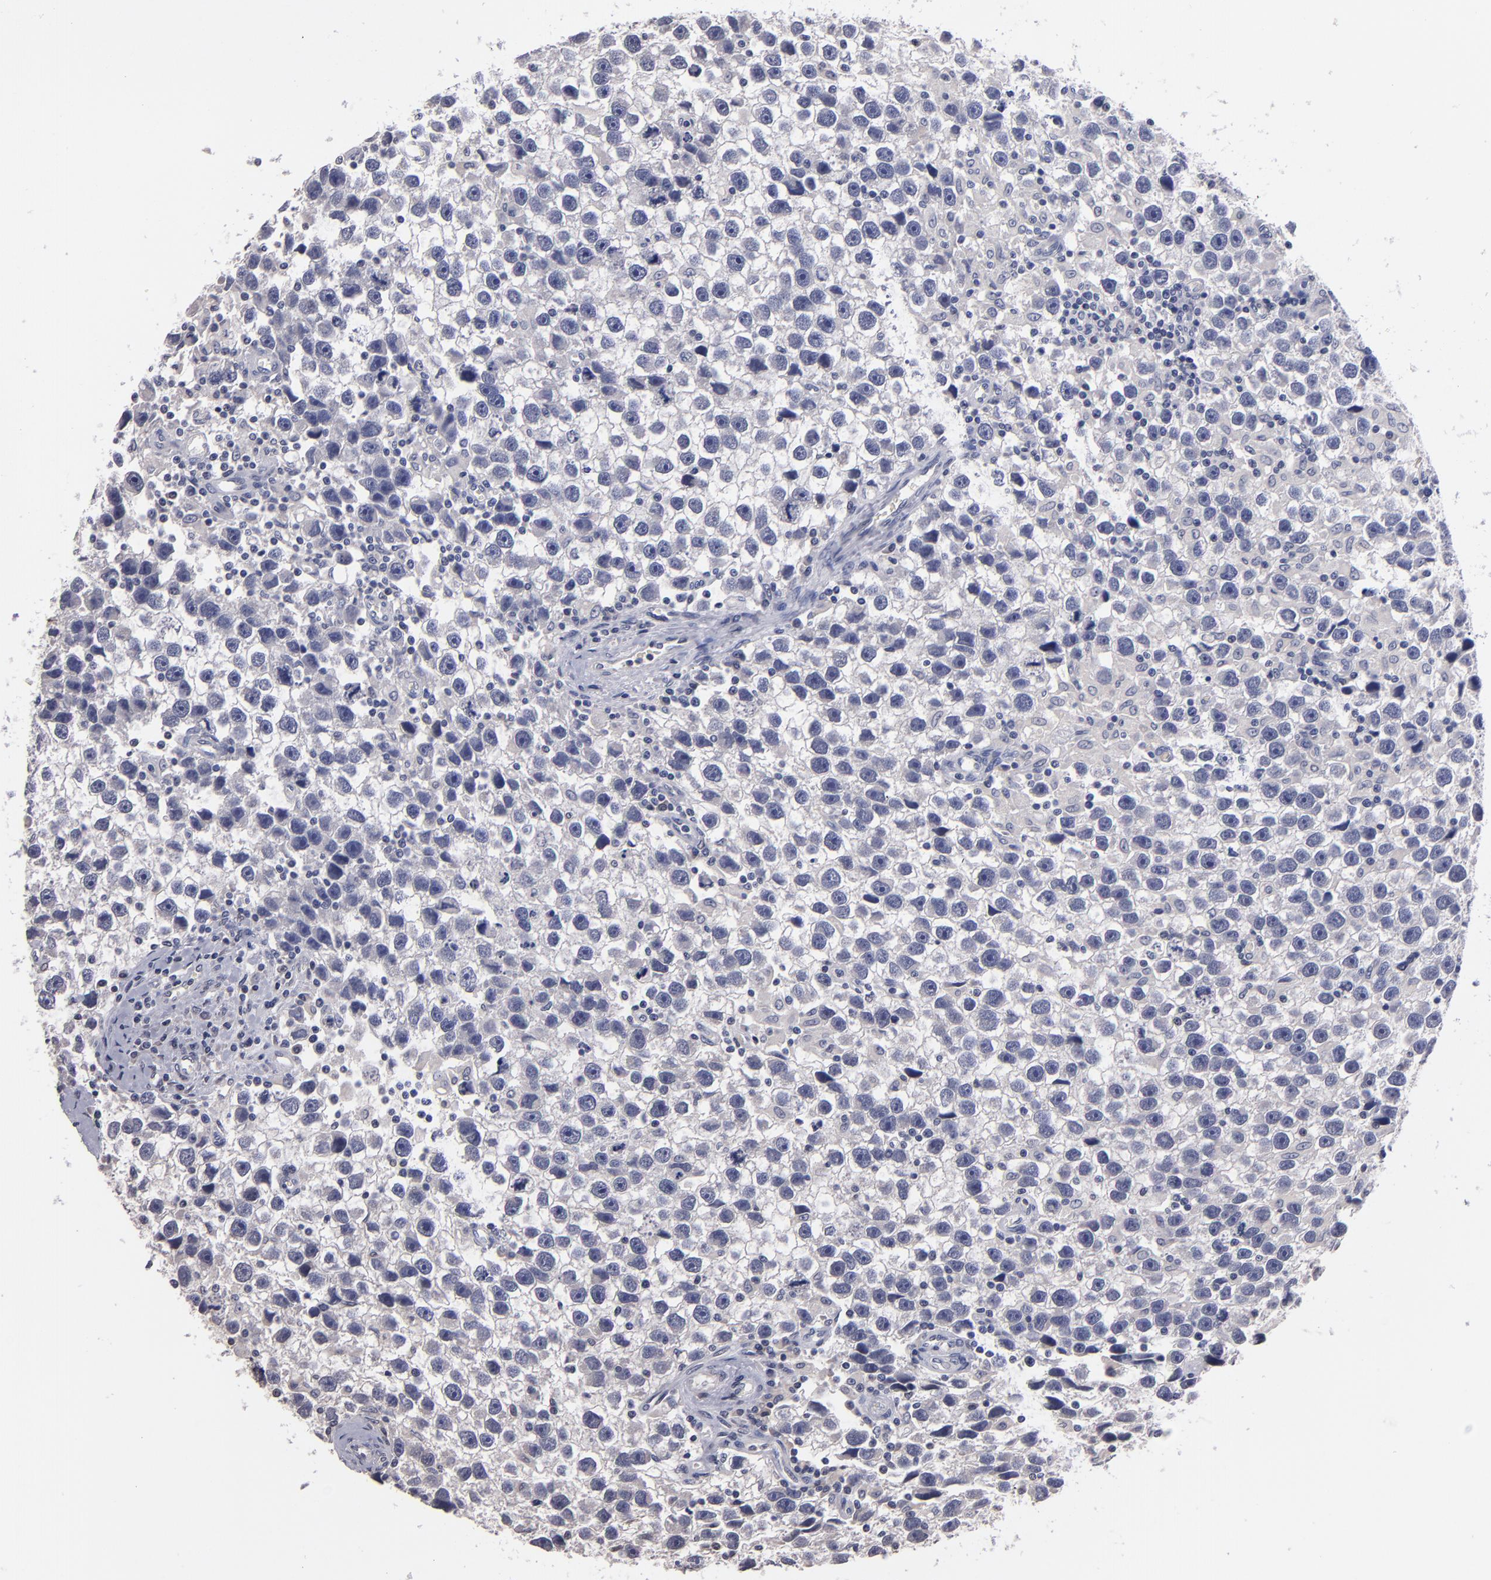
{"staining": {"intensity": "negative", "quantity": "none", "location": "none"}, "tissue": "testis cancer", "cell_type": "Tumor cells", "image_type": "cancer", "snomed": [{"axis": "morphology", "description": "Seminoma, NOS"}, {"axis": "topography", "description": "Testis"}], "caption": "This is a photomicrograph of IHC staining of testis cancer, which shows no expression in tumor cells.", "gene": "S100A1", "patient": {"sex": "male", "age": 43}}